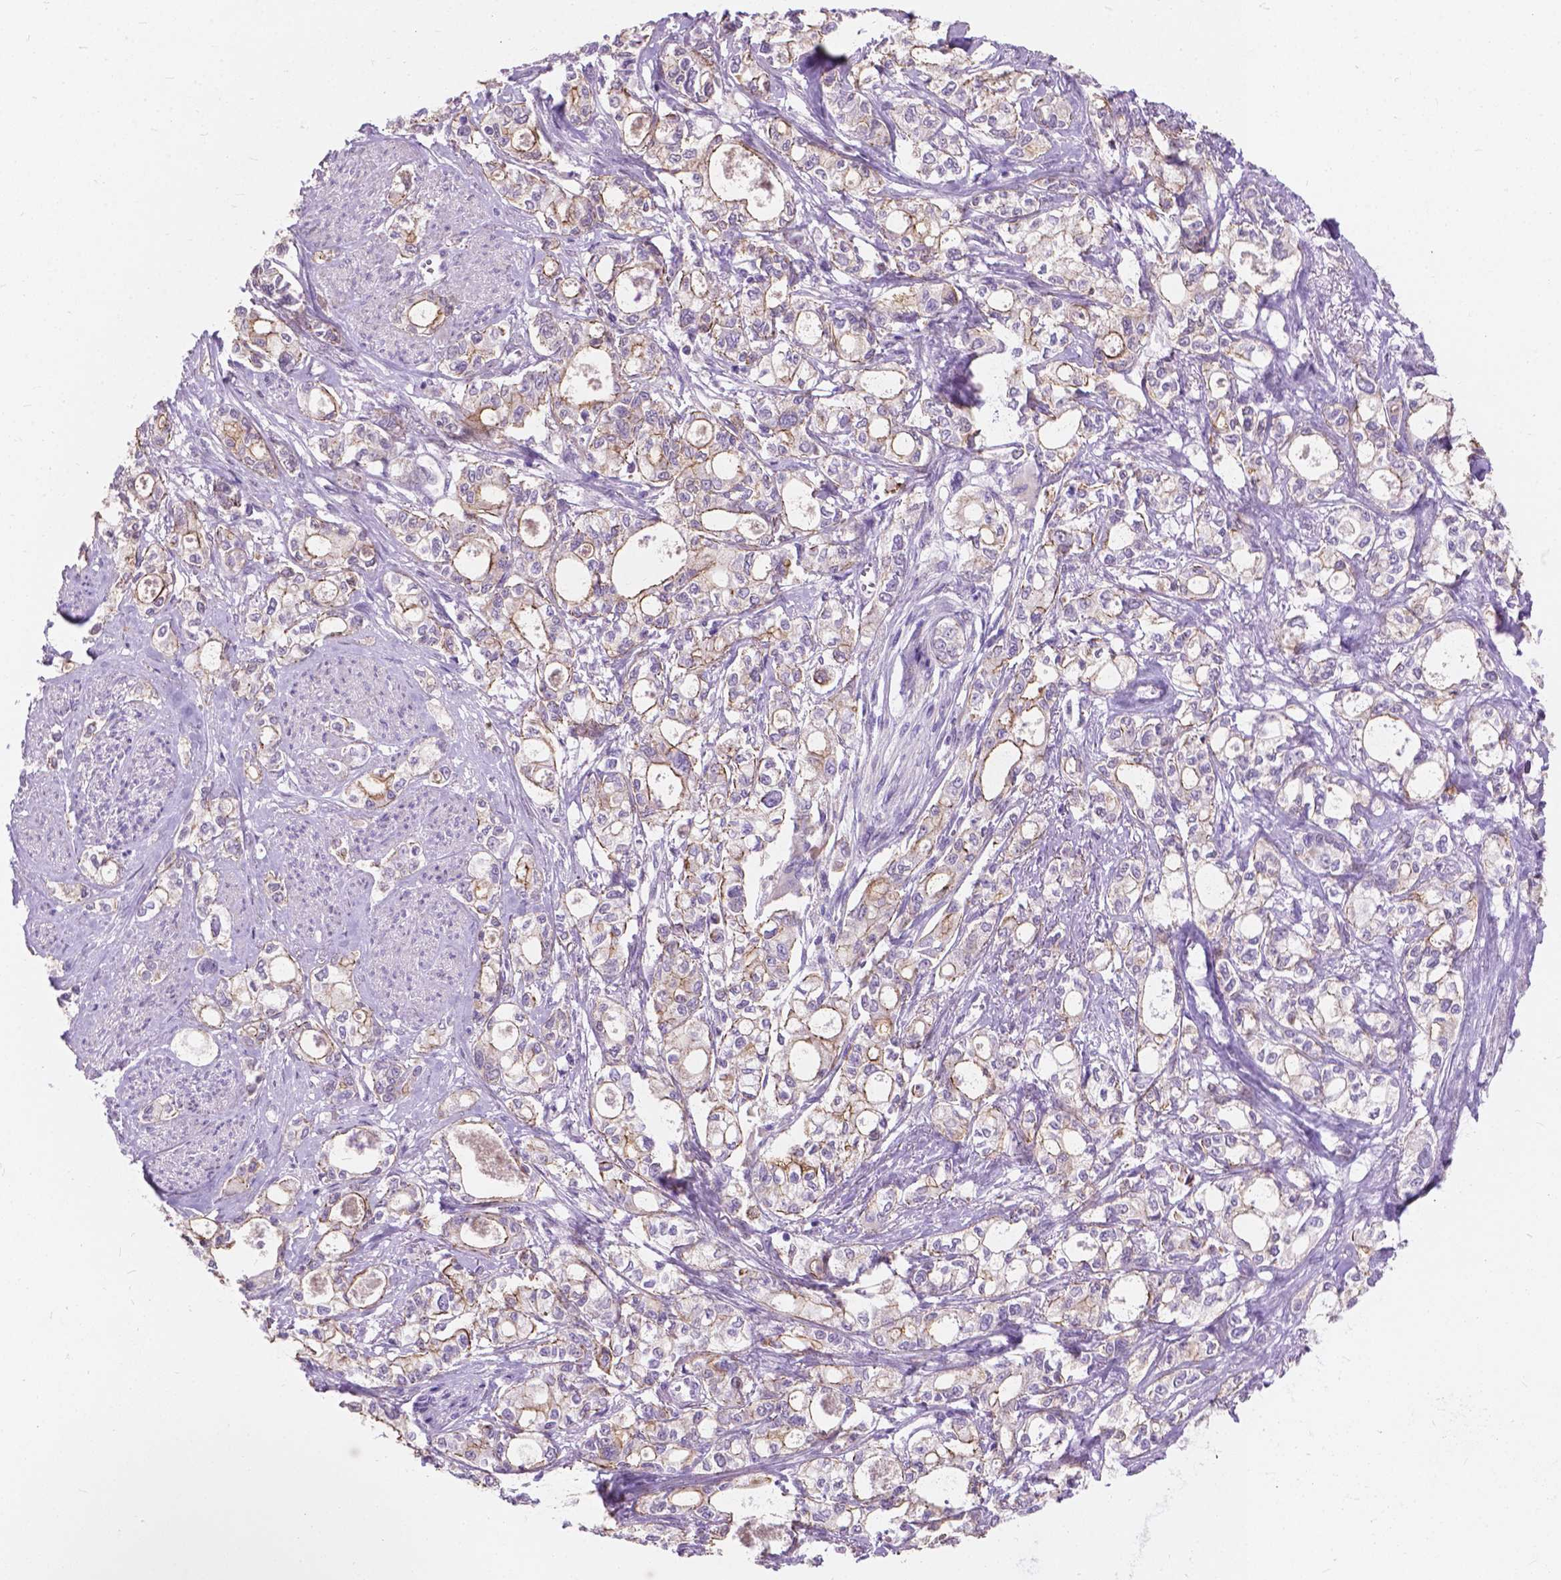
{"staining": {"intensity": "moderate", "quantity": "<25%", "location": "cytoplasmic/membranous"}, "tissue": "stomach cancer", "cell_type": "Tumor cells", "image_type": "cancer", "snomed": [{"axis": "morphology", "description": "Adenocarcinoma, NOS"}, {"axis": "topography", "description": "Stomach"}], "caption": "Tumor cells demonstrate low levels of moderate cytoplasmic/membranous staining in about <25% of cells in human adenocarcinoma (stomach). (DAB (3,3'-diaminobenzidine) IHC with brightfield microscopy, high magnification).", "gene": "MYH14", "patient": {"sex": "male", "age": 63}}